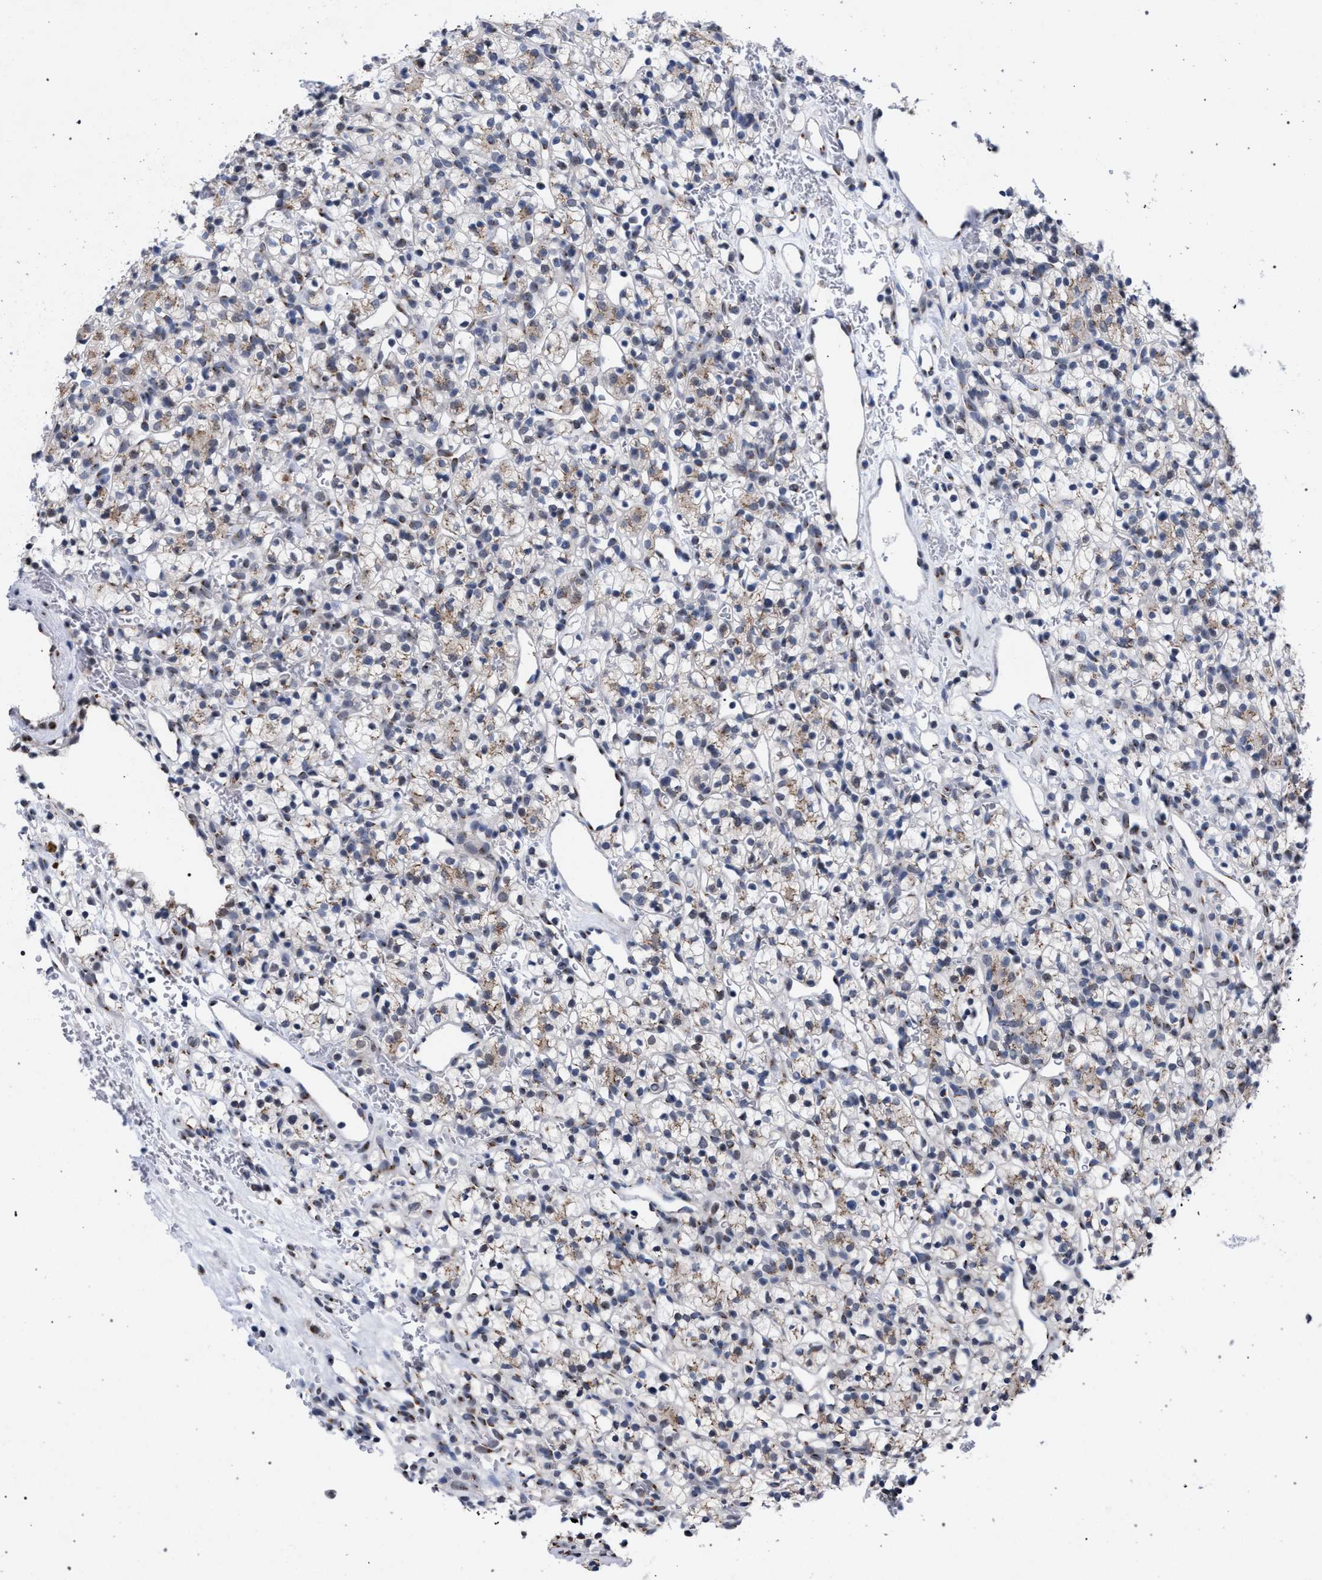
{"staining": {"intensity": "weak", "quantity": "25%-75%", "location": "cytoplasmic/membranous"}, "tissue": "renal cancer", "cell_type": "Tumor cells", "image_type": "cancer", "snomed": [{"axis": "morphology", "description": "Adenocarcinoma, NOS"}, {"axis": "topography", "description": "Kidney"}], "caption": "Renal cancer was stained to show a protein in brown. There is low levels of weak cytoplasmic/membranous staining in about 25%-75% of tumor cells.", "gene": "GOLGA2", "patient": {"sex": "female", "age": 57}}